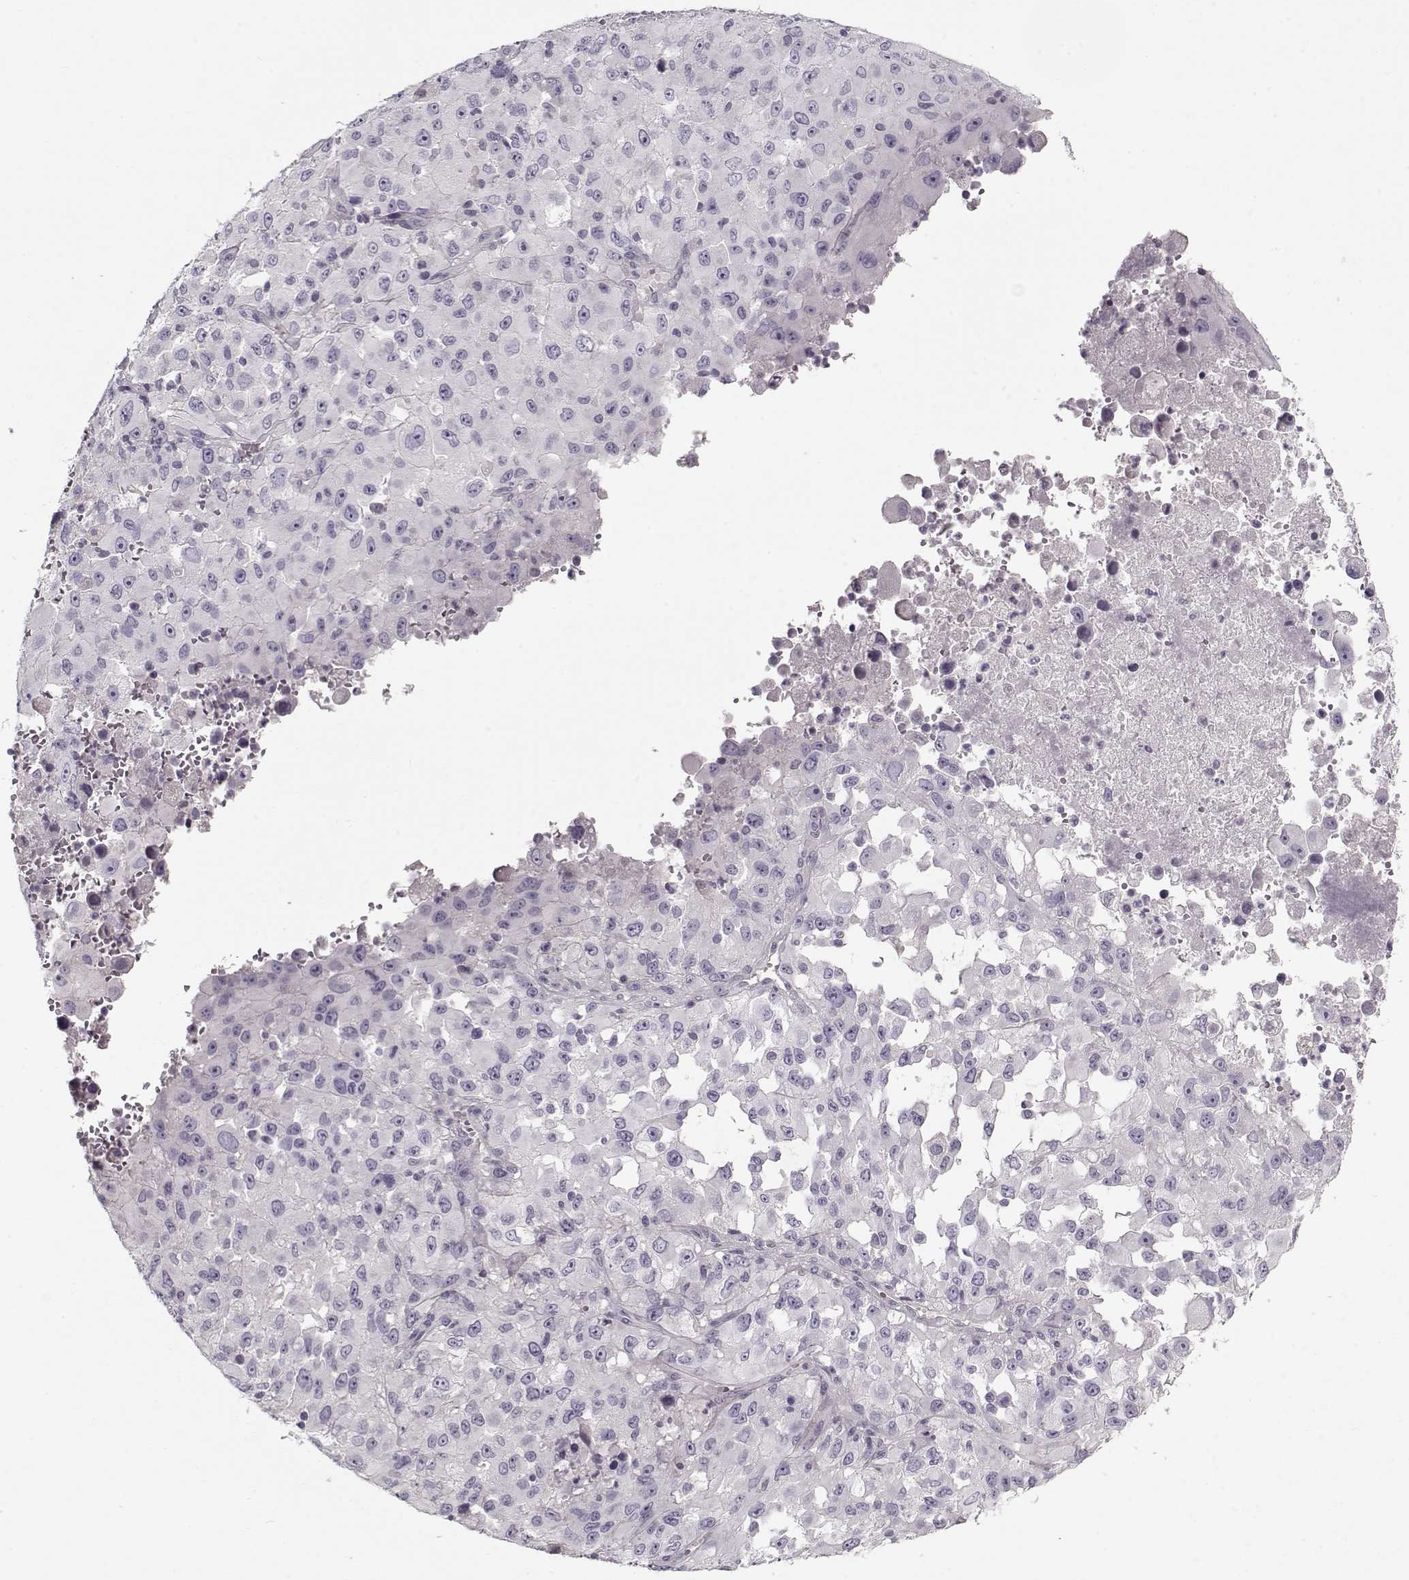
{"staining": {"intensity": "negative", "quantity": "none", "location": "none"}, "tissue": "melanoma", "cell_type": "Tumor cells", "image_type": "cancer", "snomed": [{"axis": "morphology", "description": "Malignant melanoma, Metastatic site"}, {"axis": "topography", "description": "Soft tissue"}], "caption": "Tumor cells show no significant expression in malignant melanoma (metastatic site).", "gene": "LUM", "patient": {"sex": "male", "age": 50}}